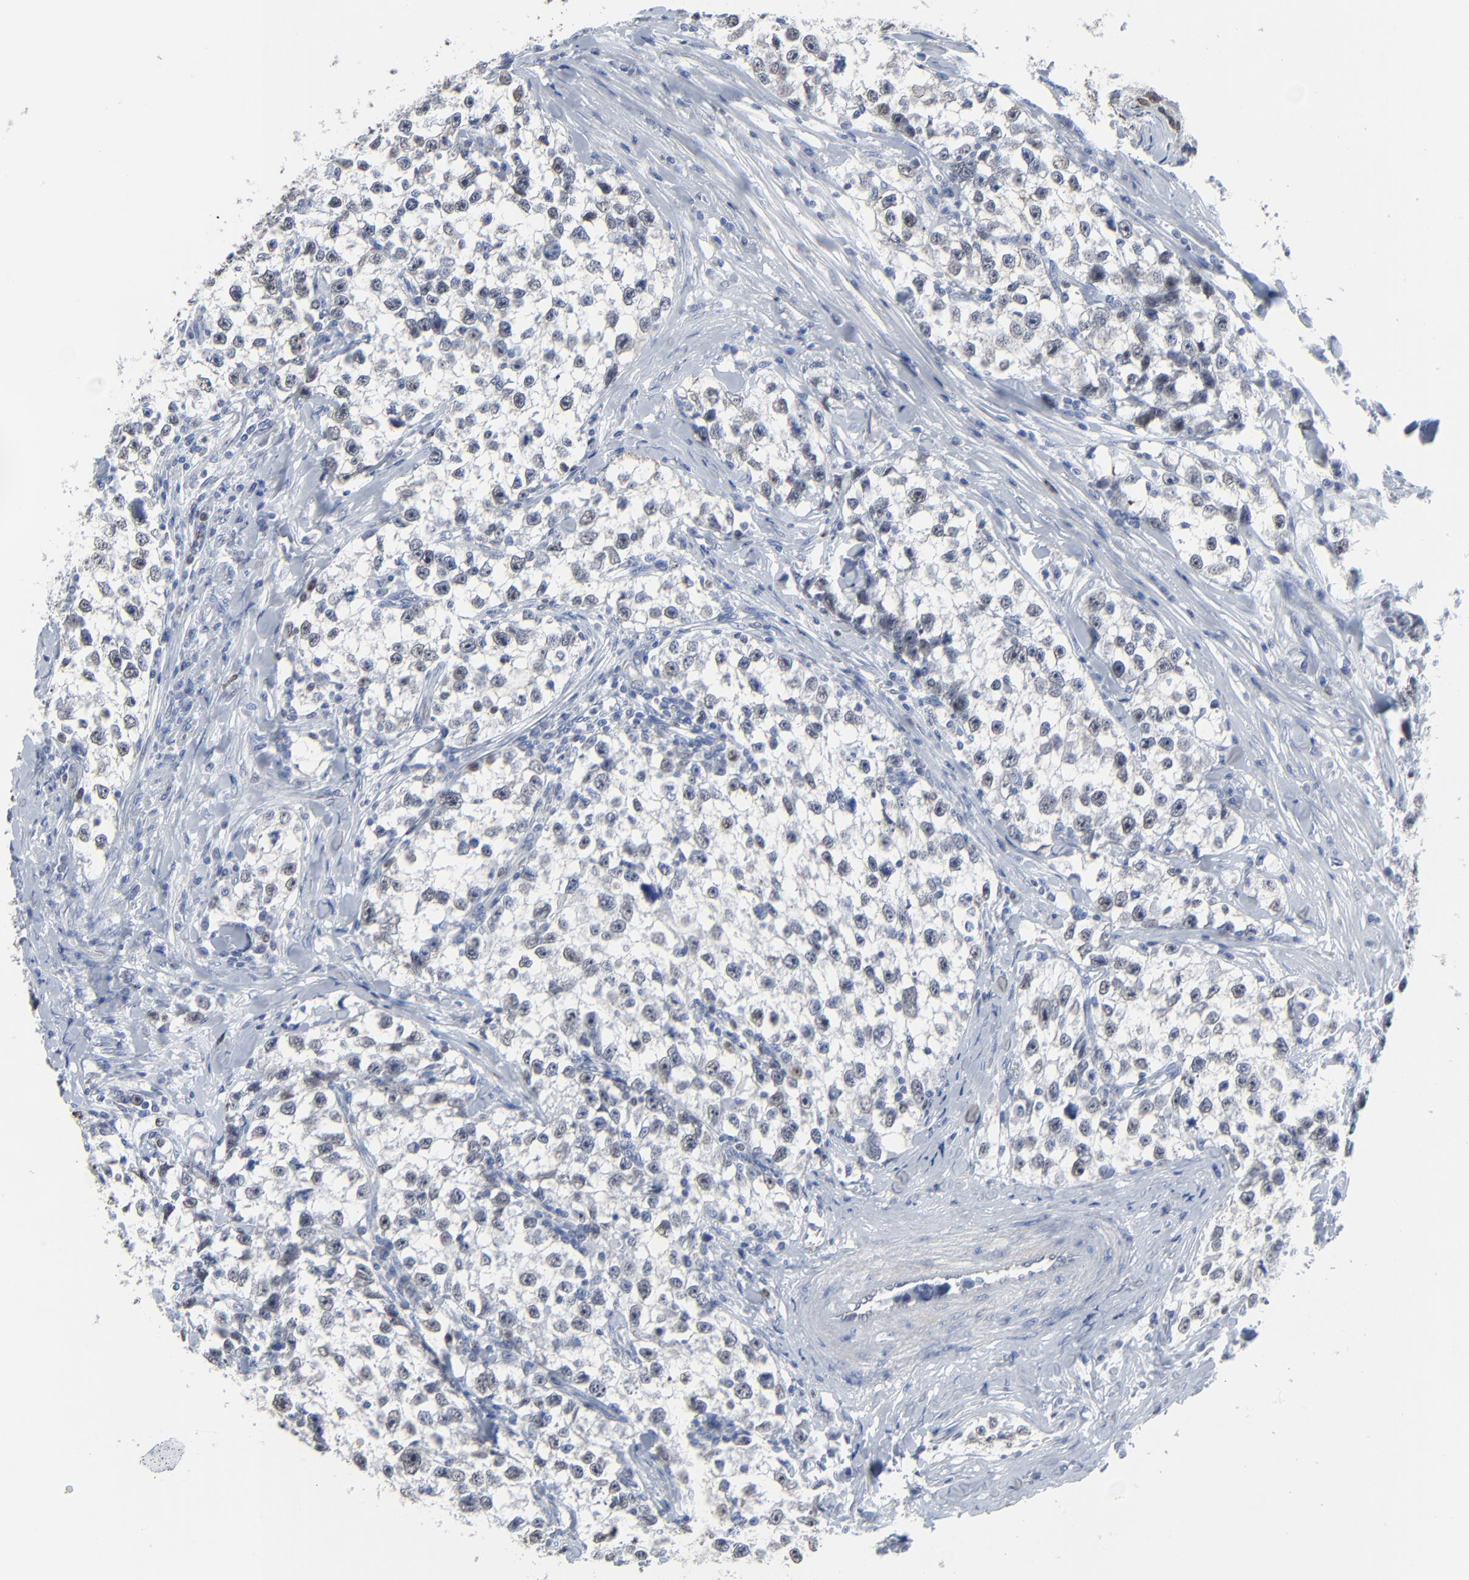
{"staining": {"intensity": "weak", "quantity": "25%-75%", "location": "nuclear"}, "tissue": "testis cancer", "cell_type": "Tumor cells", "image_type": "cancer", "snomed": [{"axis": "morphology", "description": "Seminoma, NOS"}, {"axis": "morphology", "description": "Carcinoma, Embryonal, NOS"}, {"axis": "topography", "description": "Testis"}], "caption": "A high-resolution image shows immunohistochemistry staining of testis embryonal carcinoma, which shows weak nuclear positivity in about 25%-75% of tumor cells. (brown staining indicates protein expression, while blue staining denotes nuclei).", "gene": "BIRC3", "patient": {"sex": "male", "age": 30}}